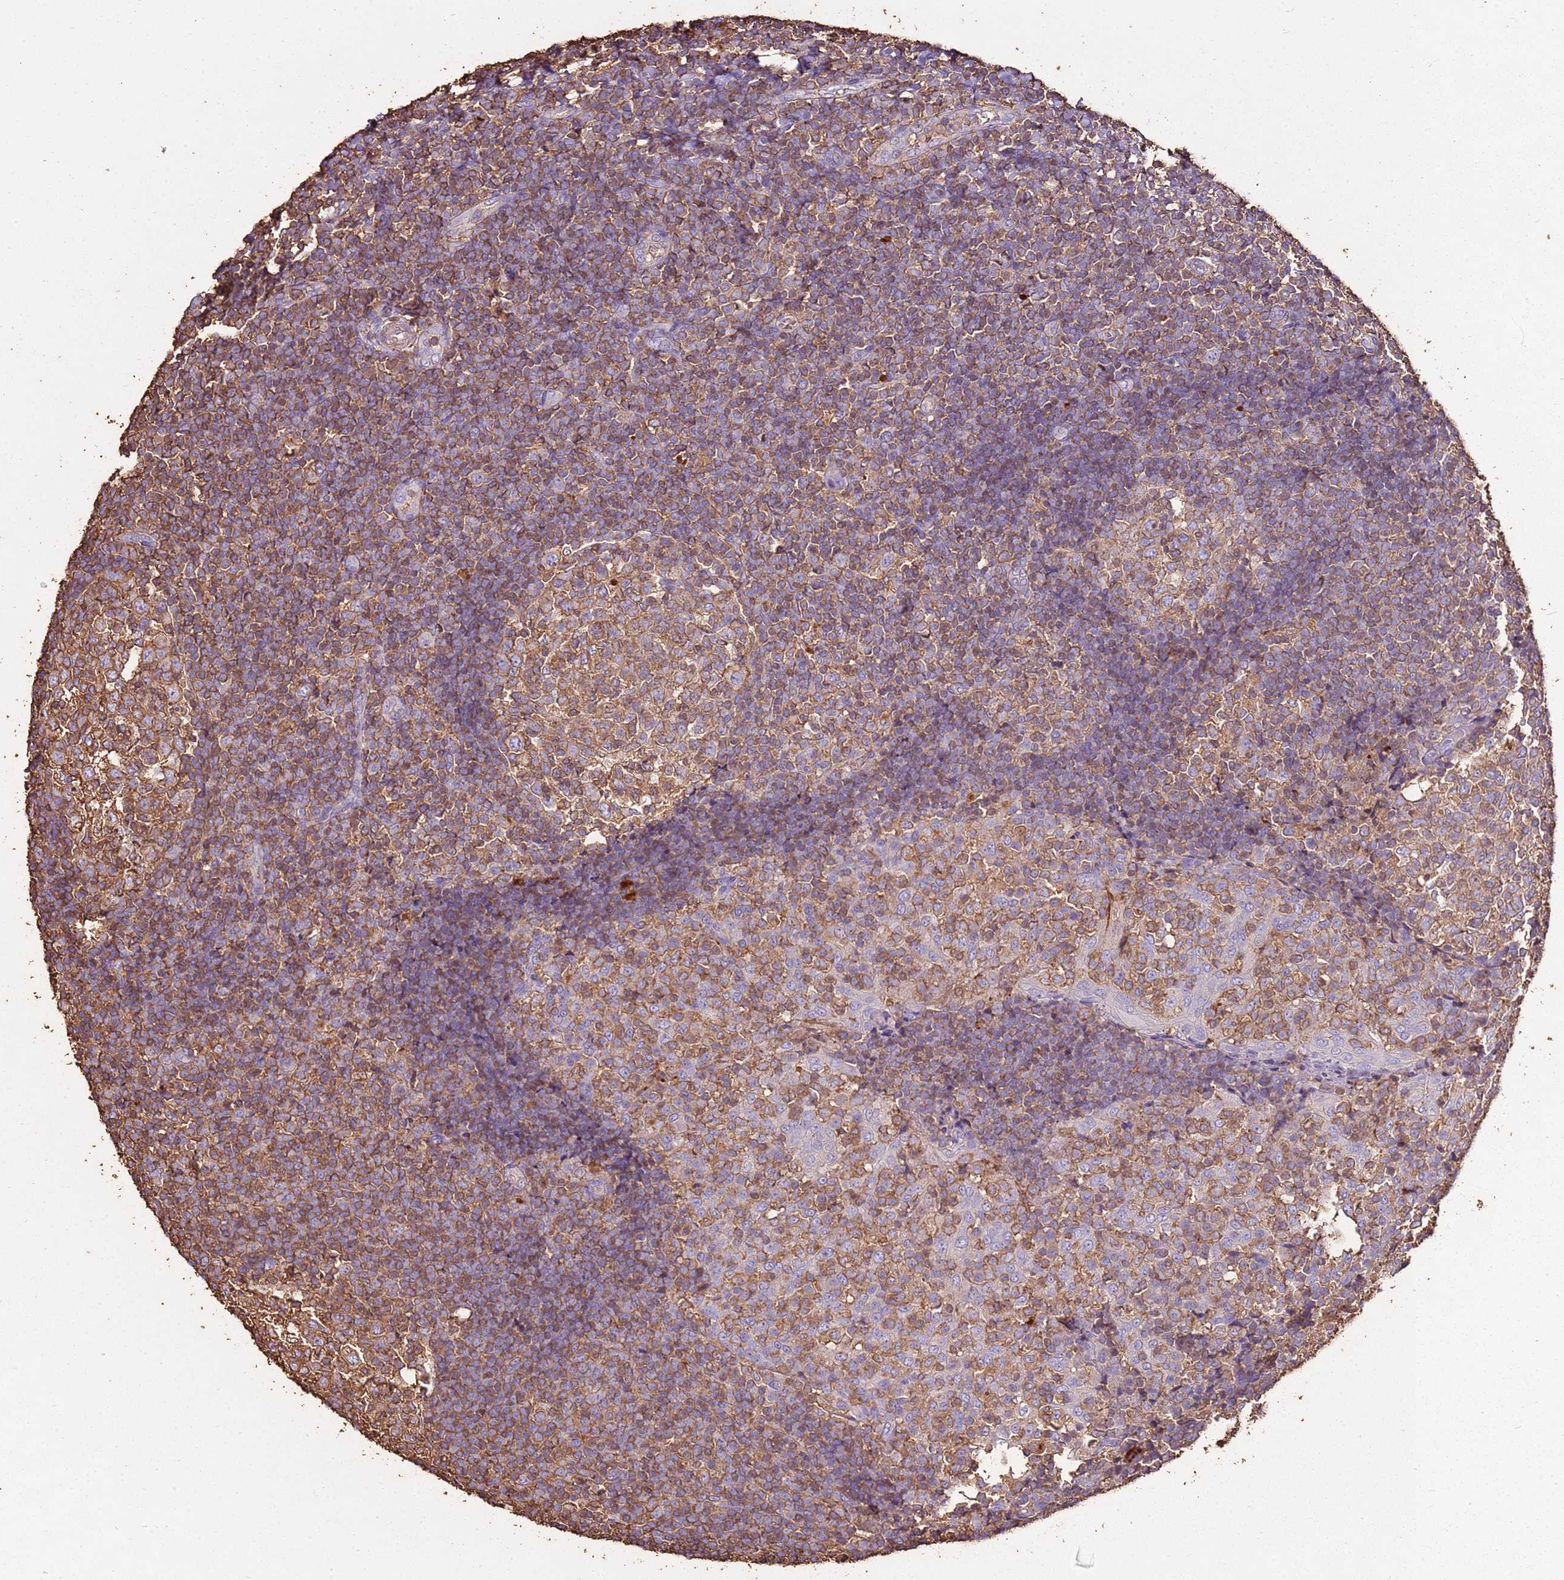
{"staining": {"intensity": "moderate", "quantity": ">75%", "location": "cytoplasmic/membranous"}, "tissue": "tonsil", "cell_type": "Germinal center cells", "image_type": "normal", "snomed": [{"axis": "morphology", "description": "Normal tissue, NOS"}, {"axis": "topography", "description": "Tonsil"}], "caption": "A histopathology image of tonsil stained for a protein displays moderate cytoplasmic/membranous brown staining in germinal center cells. Using DAB (brown) and hematoxylin (blue) stains, captured at high magnification using brightfield microscopy.", "gene": "ARL10", "patient": {"sex": "female", "age": 19}}